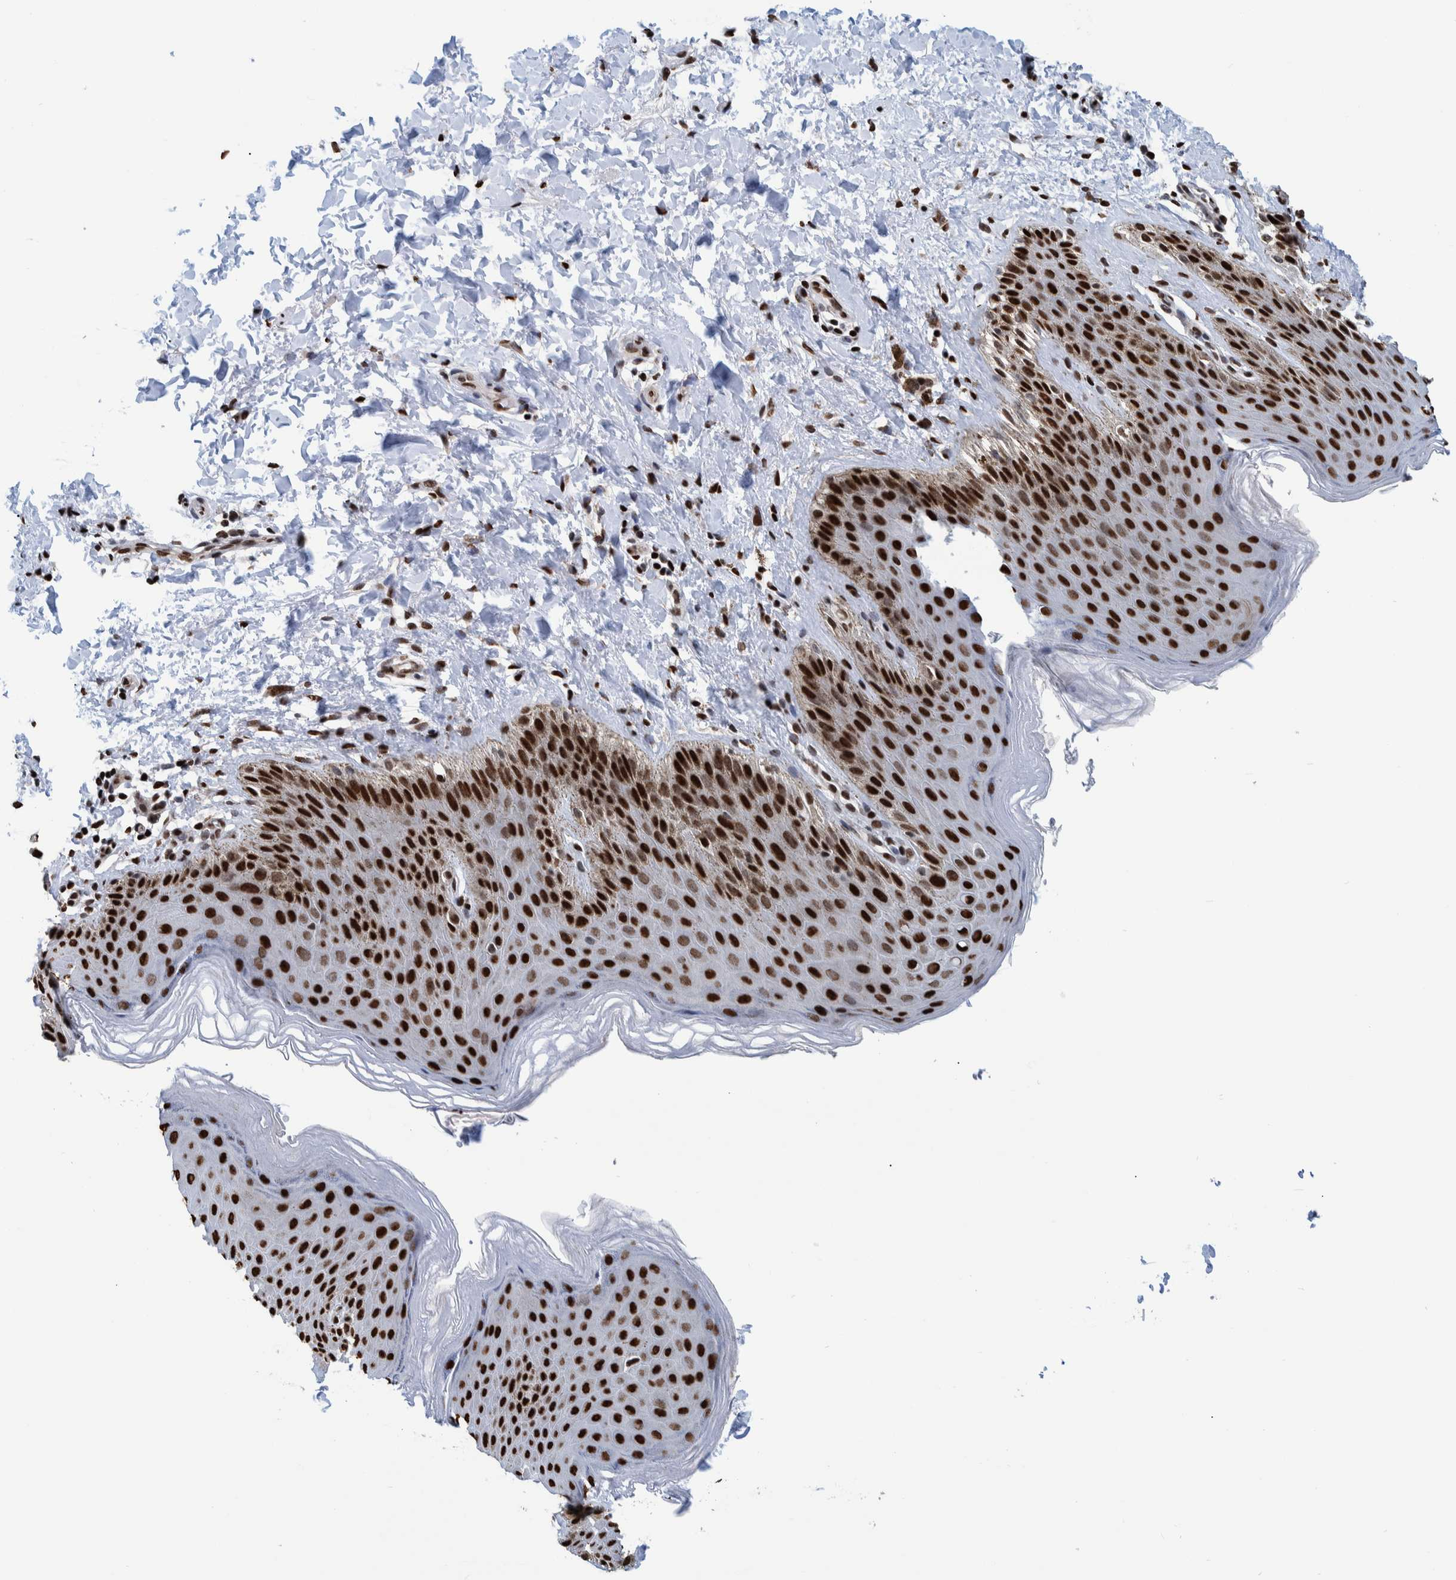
{"staining": {"intensity": "strong", "quantity": ">75%", "location": "nuclear"}, "tissue": "skin", "cell_type": "Epidermal cells", "image_type": "normal", "snomed": [{"axis": "morphology", "description": "Normal tissue, NOS"}, {"axis": "topography", "description": "Anal"}, {"axis": "topography", "description": "Peripheral nerve tissue"}], "caption": "Skin stained with DAB immunohistochemistry demonstrates high levels of strong nuclear positivity in about >75% of epidermal cells. (DAB (3,3'-diaminobenzidine) IHC with brightfield microscopy, high magnification).", "gene": "HEATR9", "patient": {"sex": "male", "age": 44}}